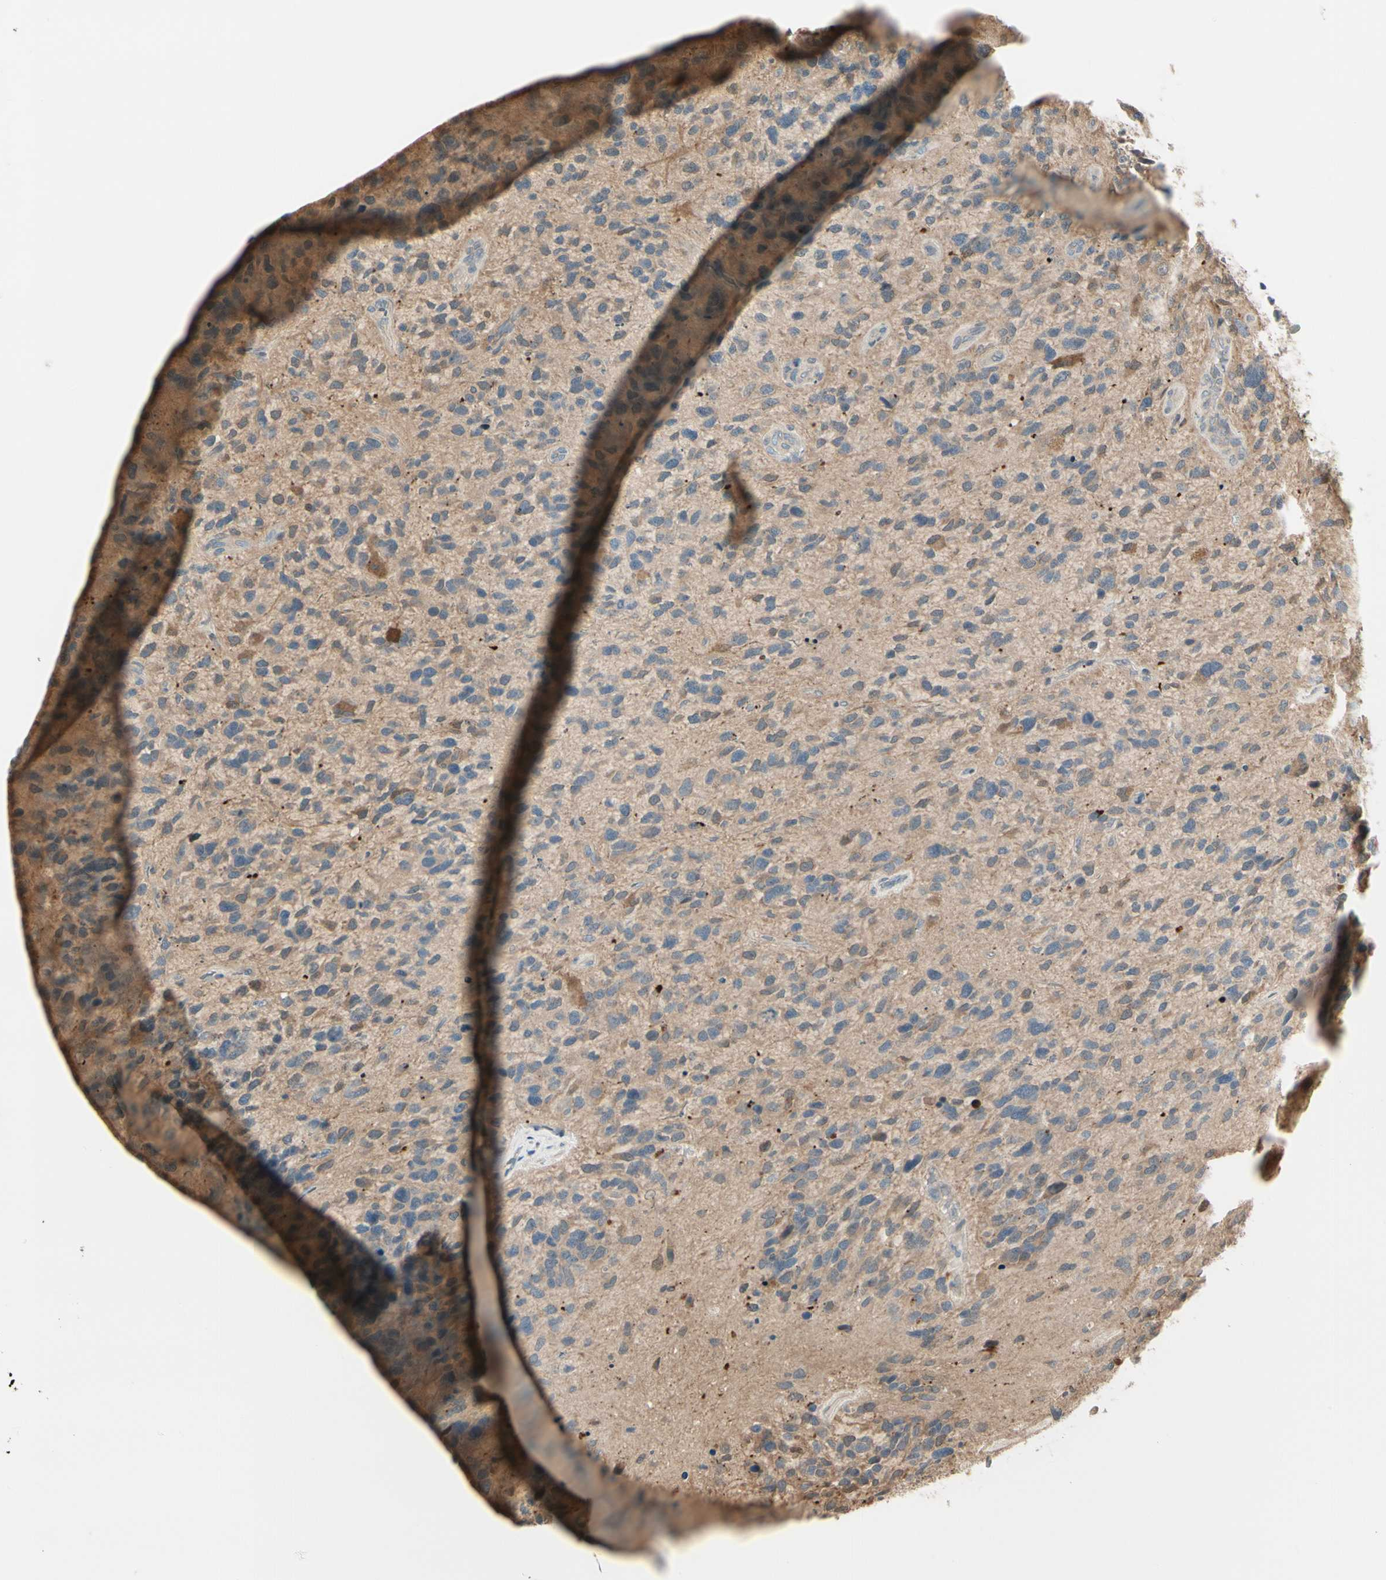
{"staining": {"intensity": "weak", "quantity": ">75%", "location": "cytoplasmic/membranous"}, "tissue": "glioma", "cell_type": "Tumor cells", "image_type": "cancer", "snomed": [{"axis": "morphology", "description": "Glioma, malignant, High grade"}, {"axis": "topography", "description": "Brain"}], "caption": "Approximately >75% of tumor cells in glioma show weak cytoplasmic/membranous protein expression as visualized by brown immunohistochemical staining.", "gene": "EVC", "patient": {"sex": "female", "age": 58}}